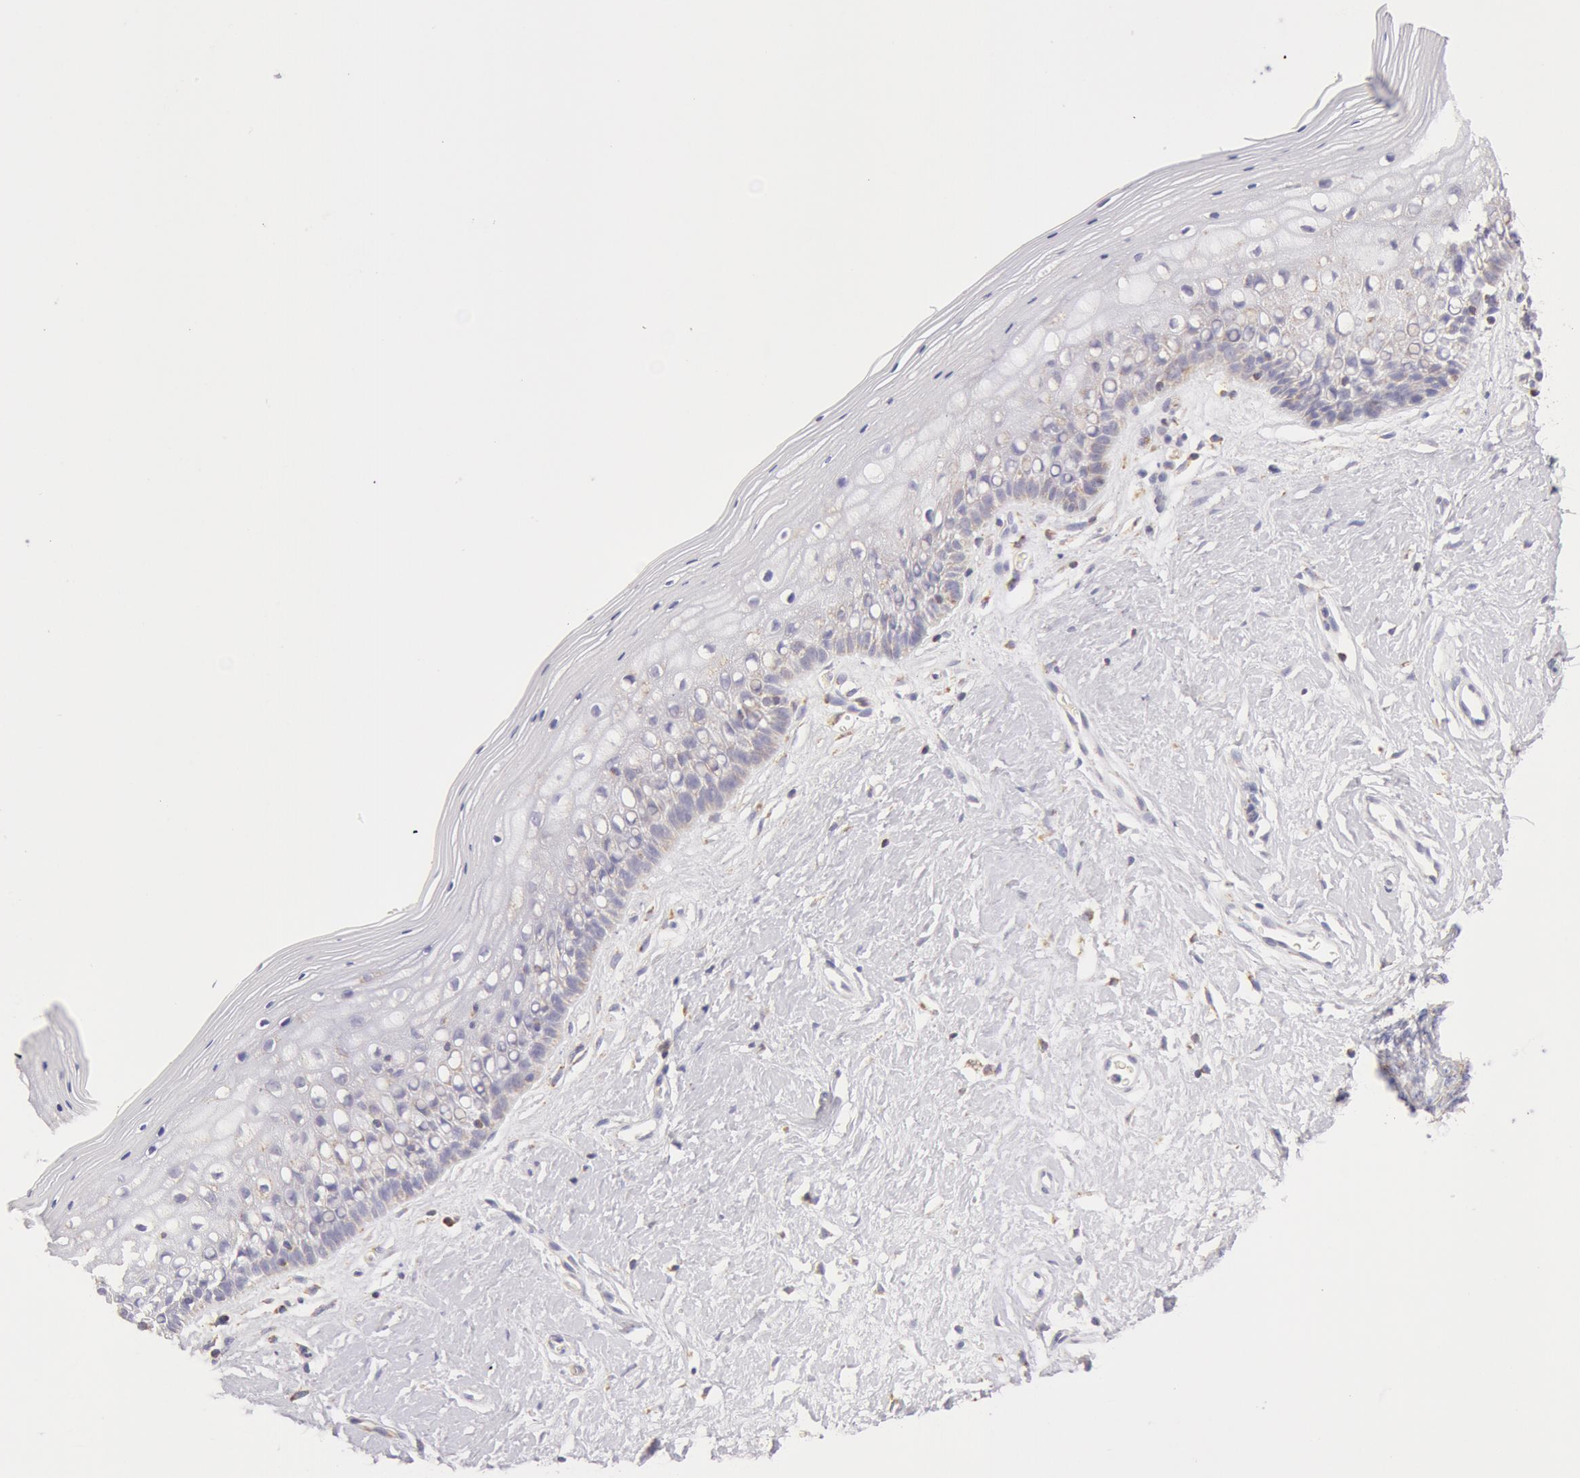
{"staining": {"intensity": "moderate", "quantity": "25%-75%", "location": "cytoplasmic/membranous"}, "tissue": "vagina", "cell_type": "Squamous epithelial cells", "image_type": "normal", "snomed": [{"axis": "morphology", "description": "Normal tissue, NOS"}, {"axis": "topography", "description": "Vagina"}], "caption": "Immunohistochemical staining of unremarkable human vagina reveals medium levels of moderate cytoplasmic/membranous positivity in approximately 25%-75% of squamous epithelial cells.", "gene": "ATP5F1B", "patient": {"sex": "female", "age": 46}}